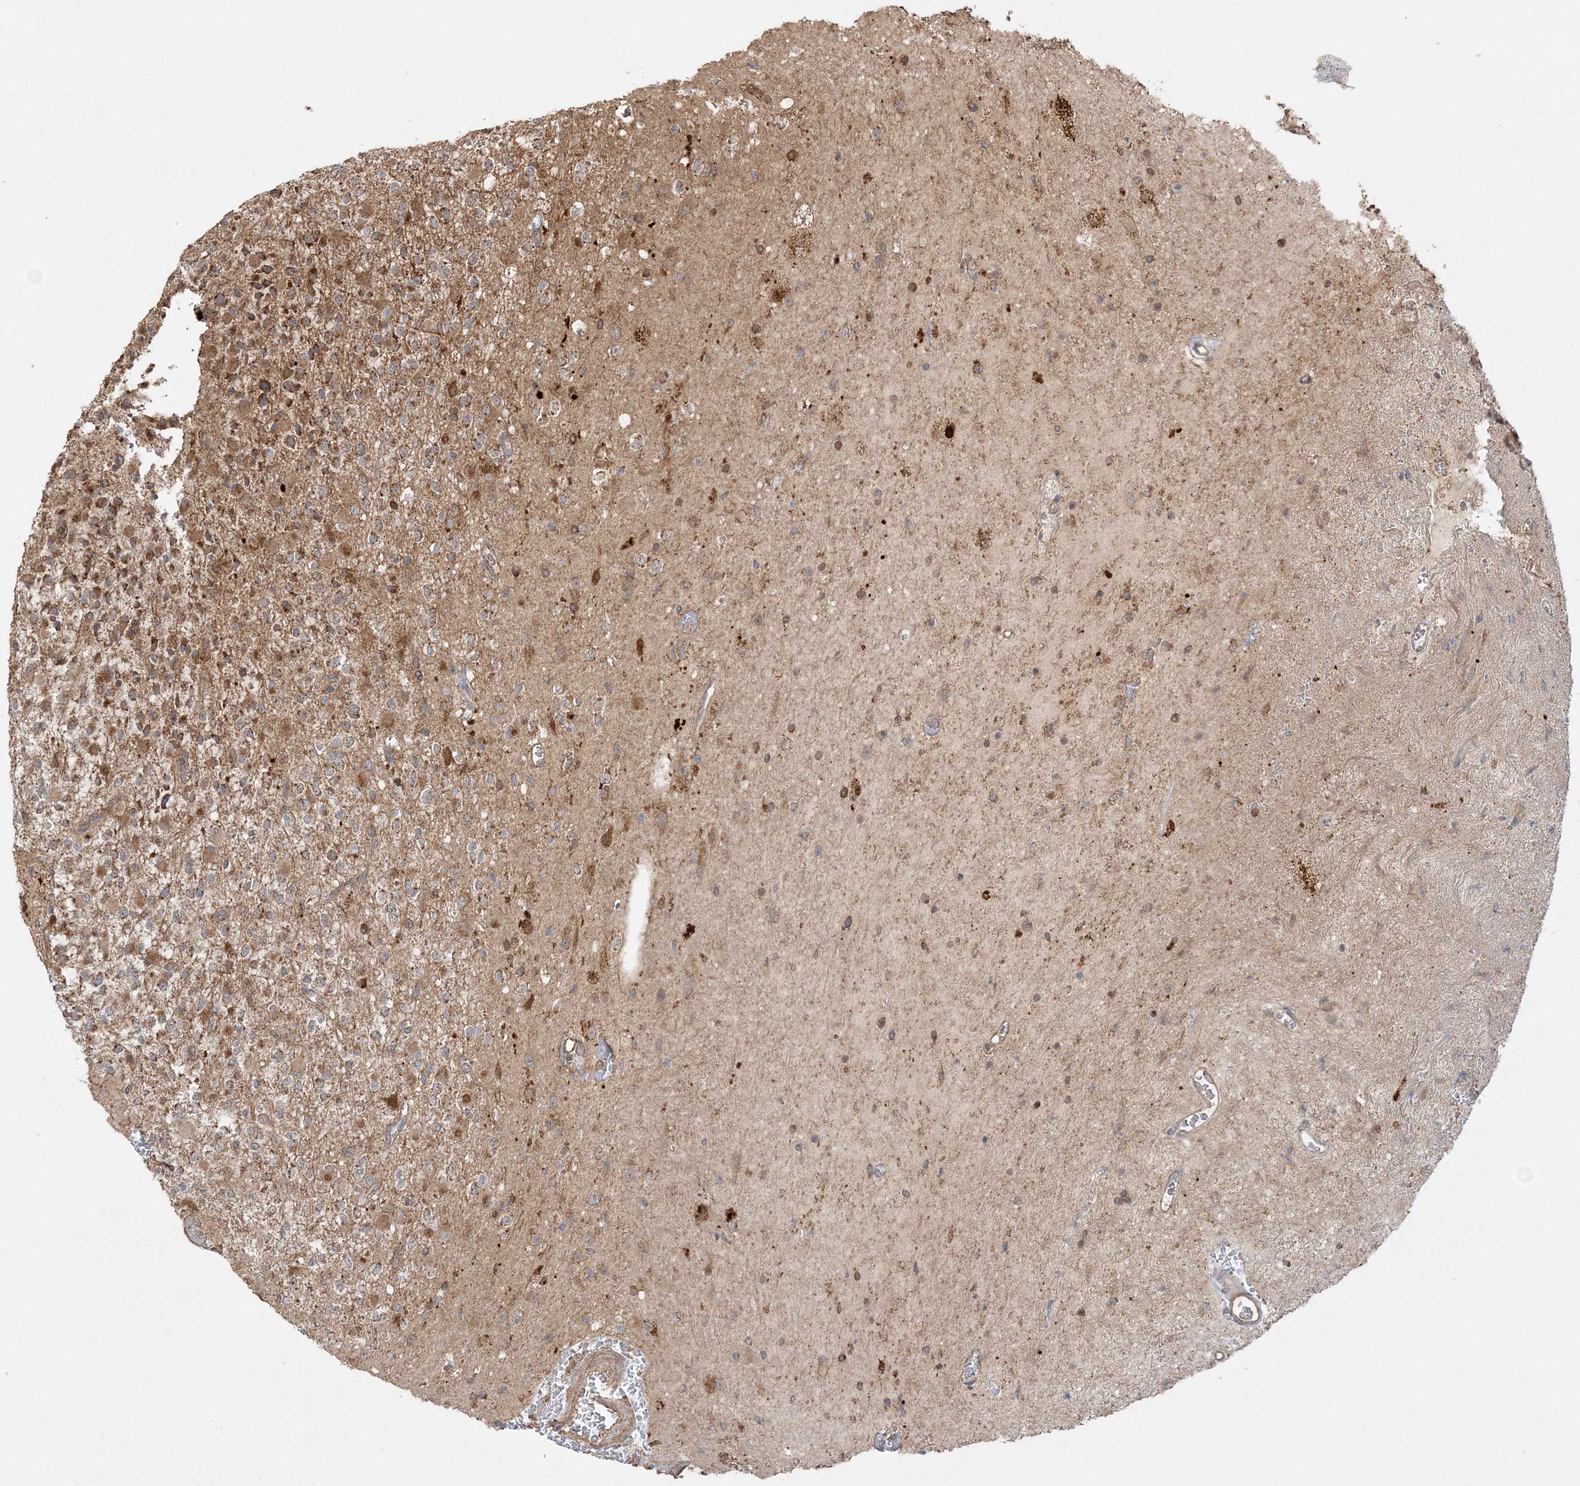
{"staining": {"intensity": "moderate", "quantity": ">75%", "location": "cytoplasmic/membranous"}, "tissue": "glioma", "cell_type": "Tumor cells", "image_type": "cancer", "snomed": [{"axis": "morphology", "description": "Glioma, malignant, High grade"}, {"axis": "topography", "description": "Brain"}], "caption": "A micrograph of human malignant glioma (high-grade) stained for a protein shows moderate cytoplasmic/membranous brown staining in tumor cells.", "gene": "SCLT1", "patient": {"sex": "male", "age": 34}}